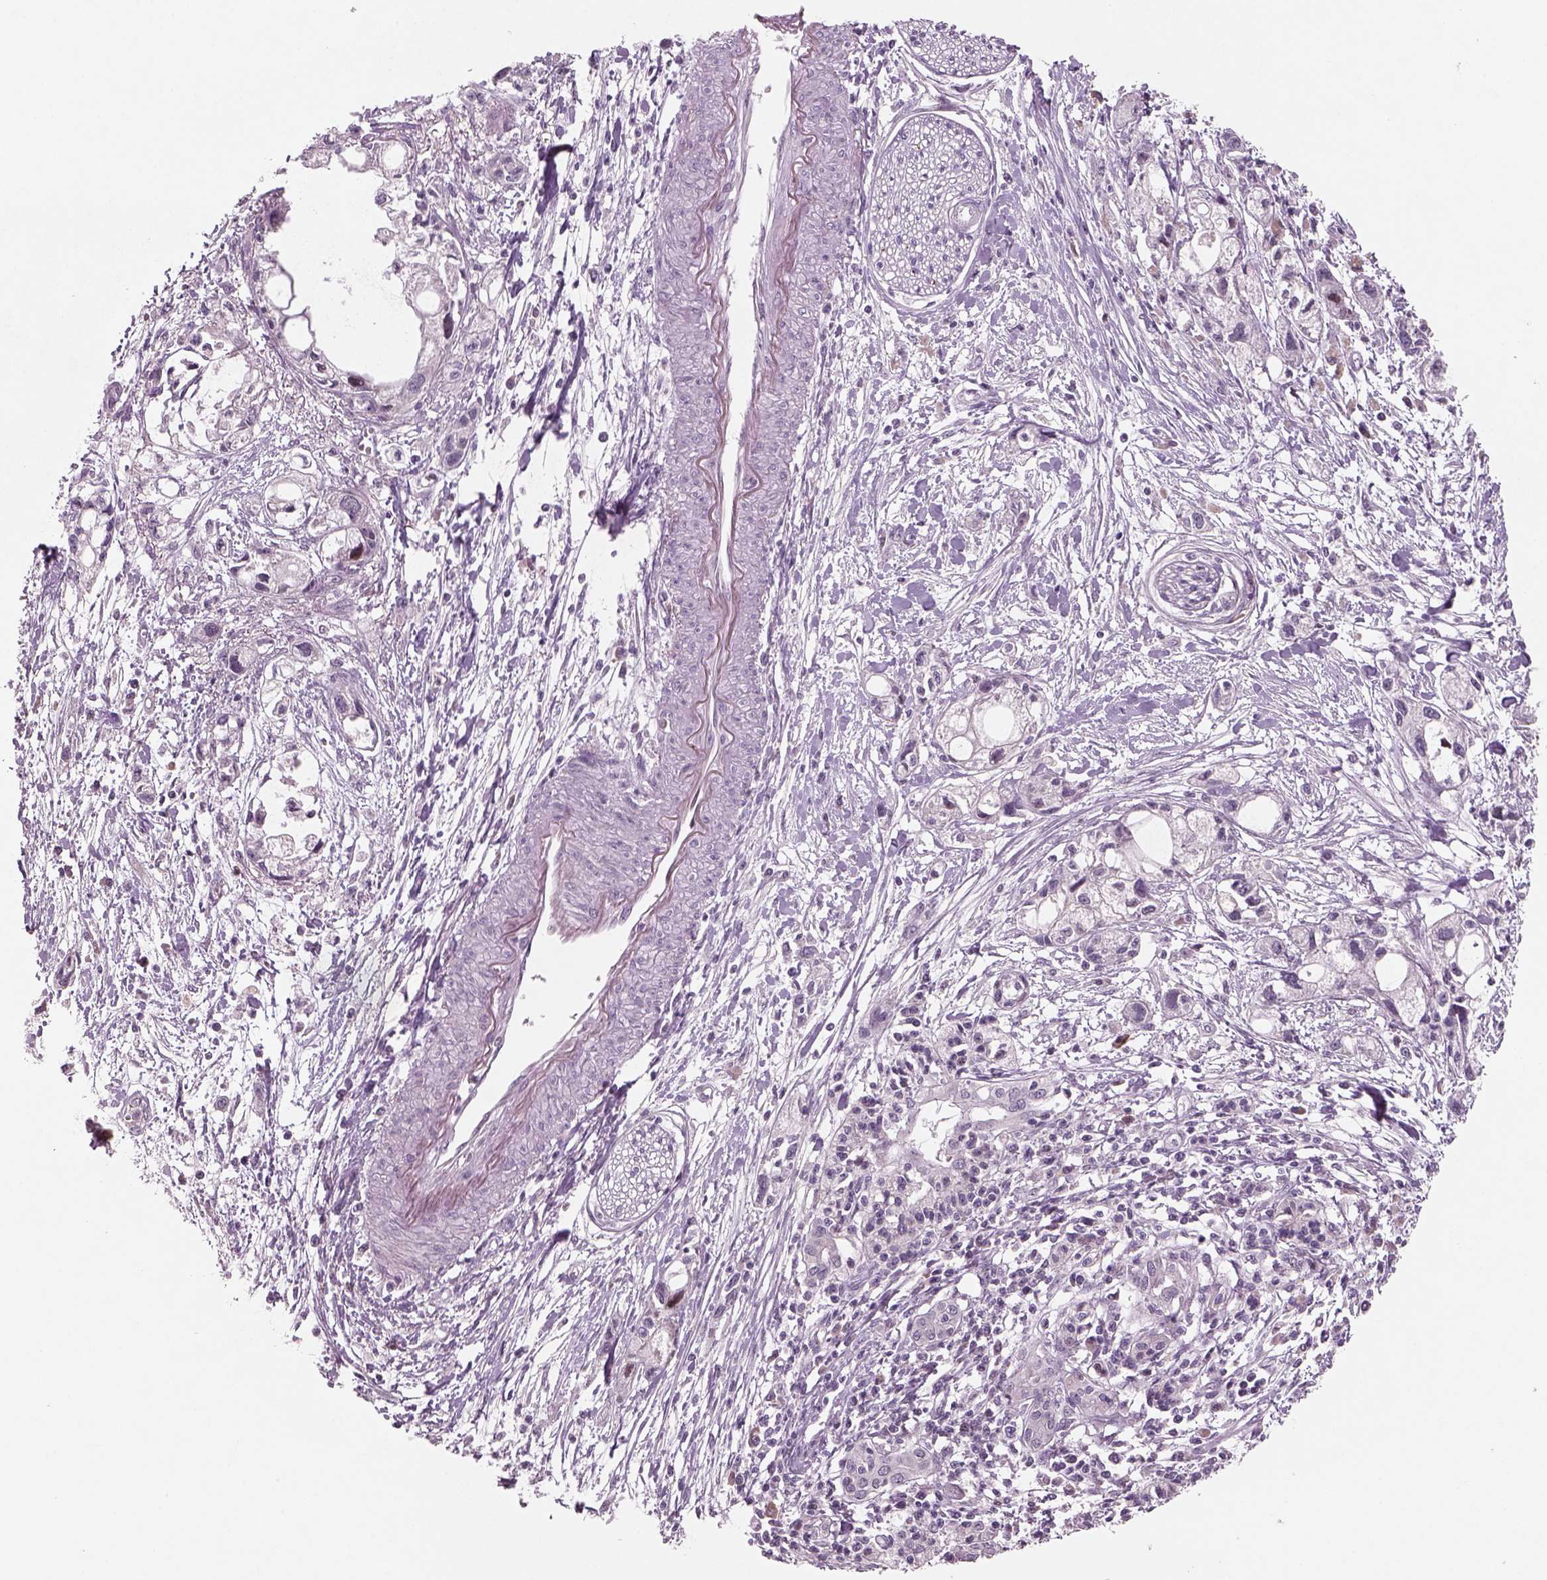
{"staining": {"intensity": "negative", "quantity": "none", "location": "none"}, "tissue": "pancreatic cancer", "cell_type": "Tumor cells", "image_type": "cancer", "snomed": [{"axis": "morphology", "description": "Adenocarcinoma, NOS"}, {"axis": "topography", "description": "Pancreas"}], "caption": "DAB (3,3'-diaminobenzidine) immunohistochemical staining of human pancreatic cancer (adenocarcinoma) shows no significant expression in tumor cells. (Brightfield microscopy of DAB immunohistochemistry at high magnification).", "gene": "PENK", "patient": {"sex": "female", "age": 61}}